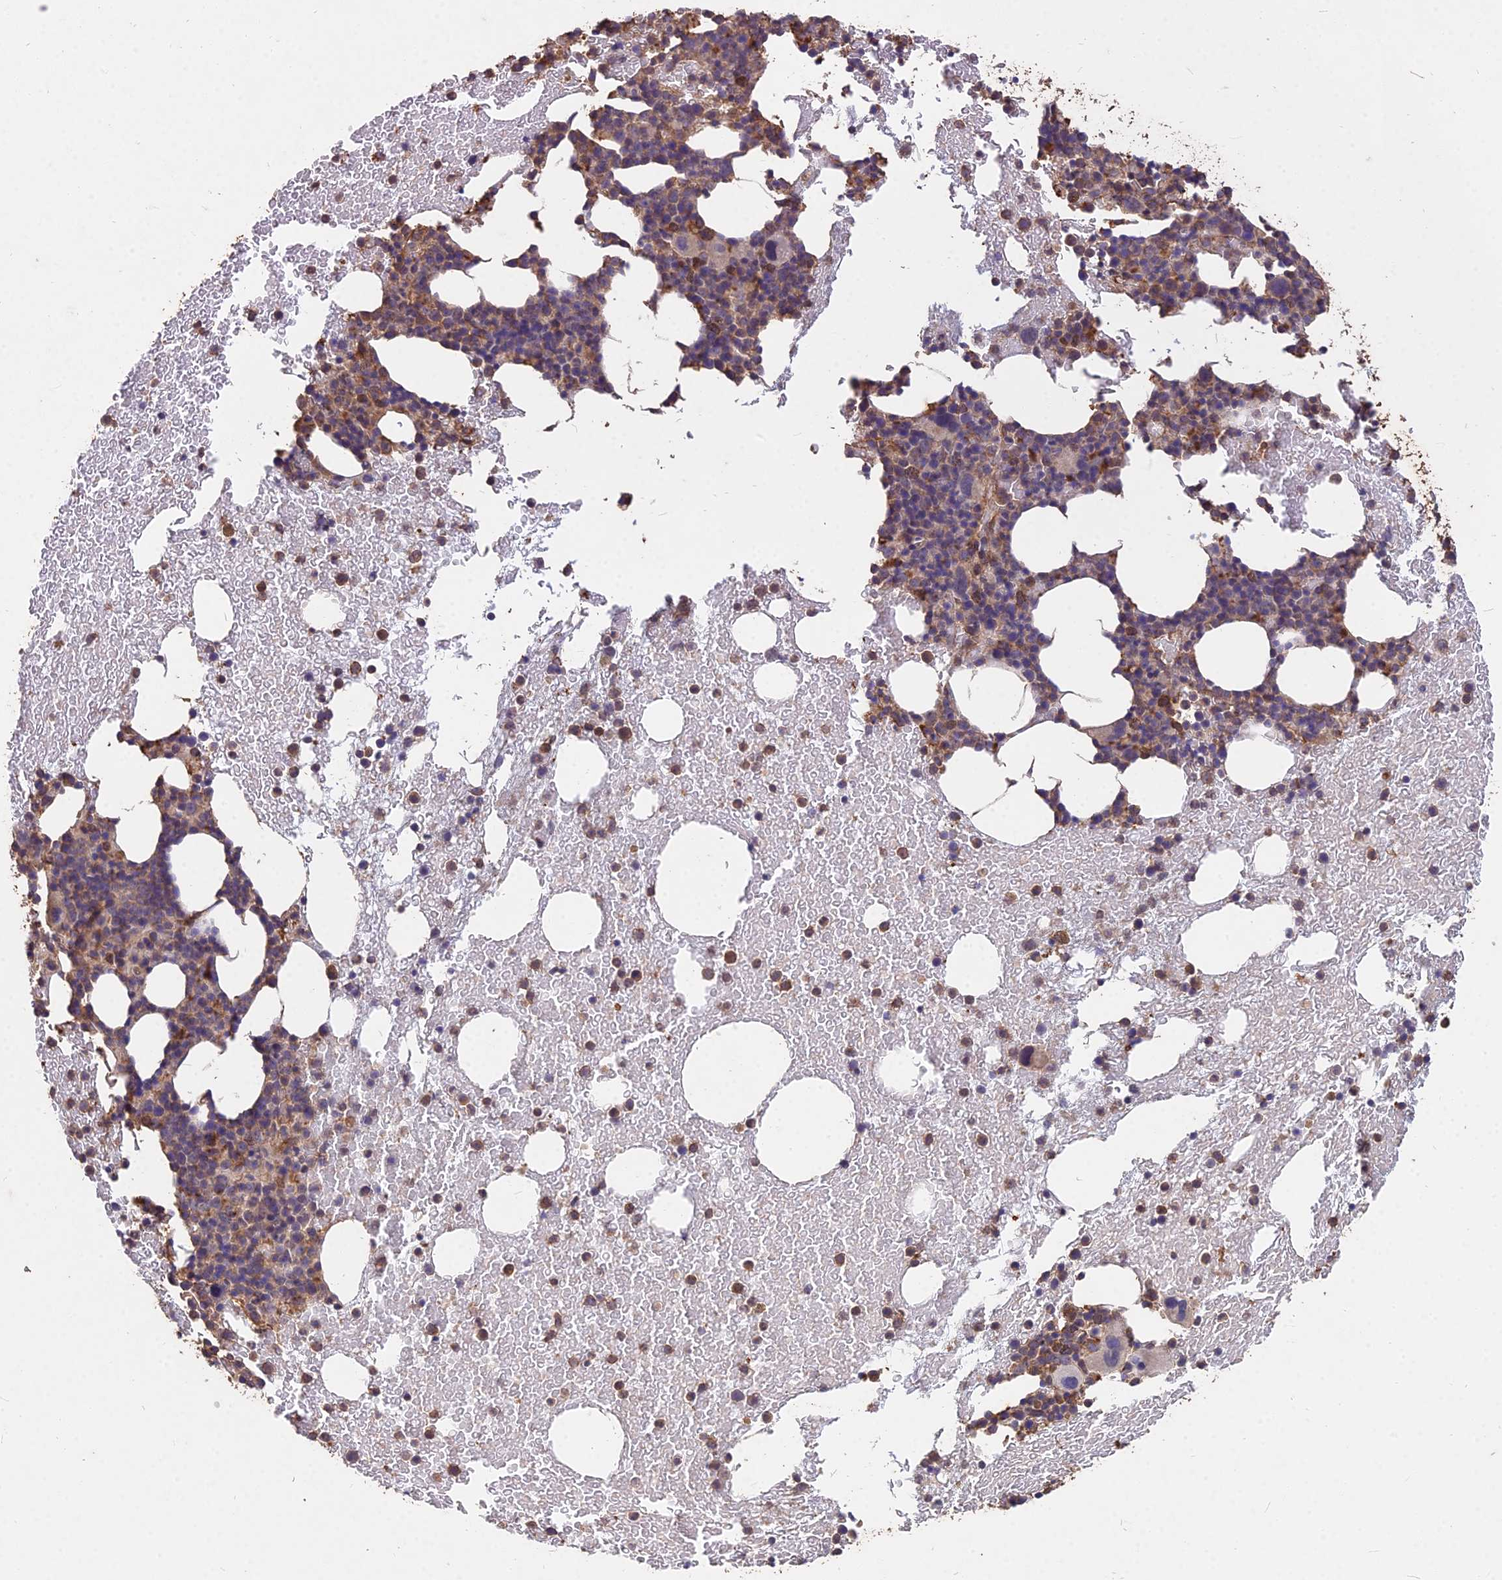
{"staining": {"intensity": "moderate", "quantity": "25%-75%", "location": "cytoplasmic/membranous"}, "tissue": "bone marrow", "cell_type": "Hematopoietic cells", "image_type": "normal", "snomed": [{"axis": "morphology", "description": "Normal tissue, NOS"}, {"axis": "topography", "description": "Bone marrow"}], "caption": "Bone marrow stained with immunohistochemistry reveals moderate cytoplasmic/membranous expression in about 25%-75% of hematopoietic cells.", "gene": "CEMIP2", "patient": {"sex": "male", "age": 57}}